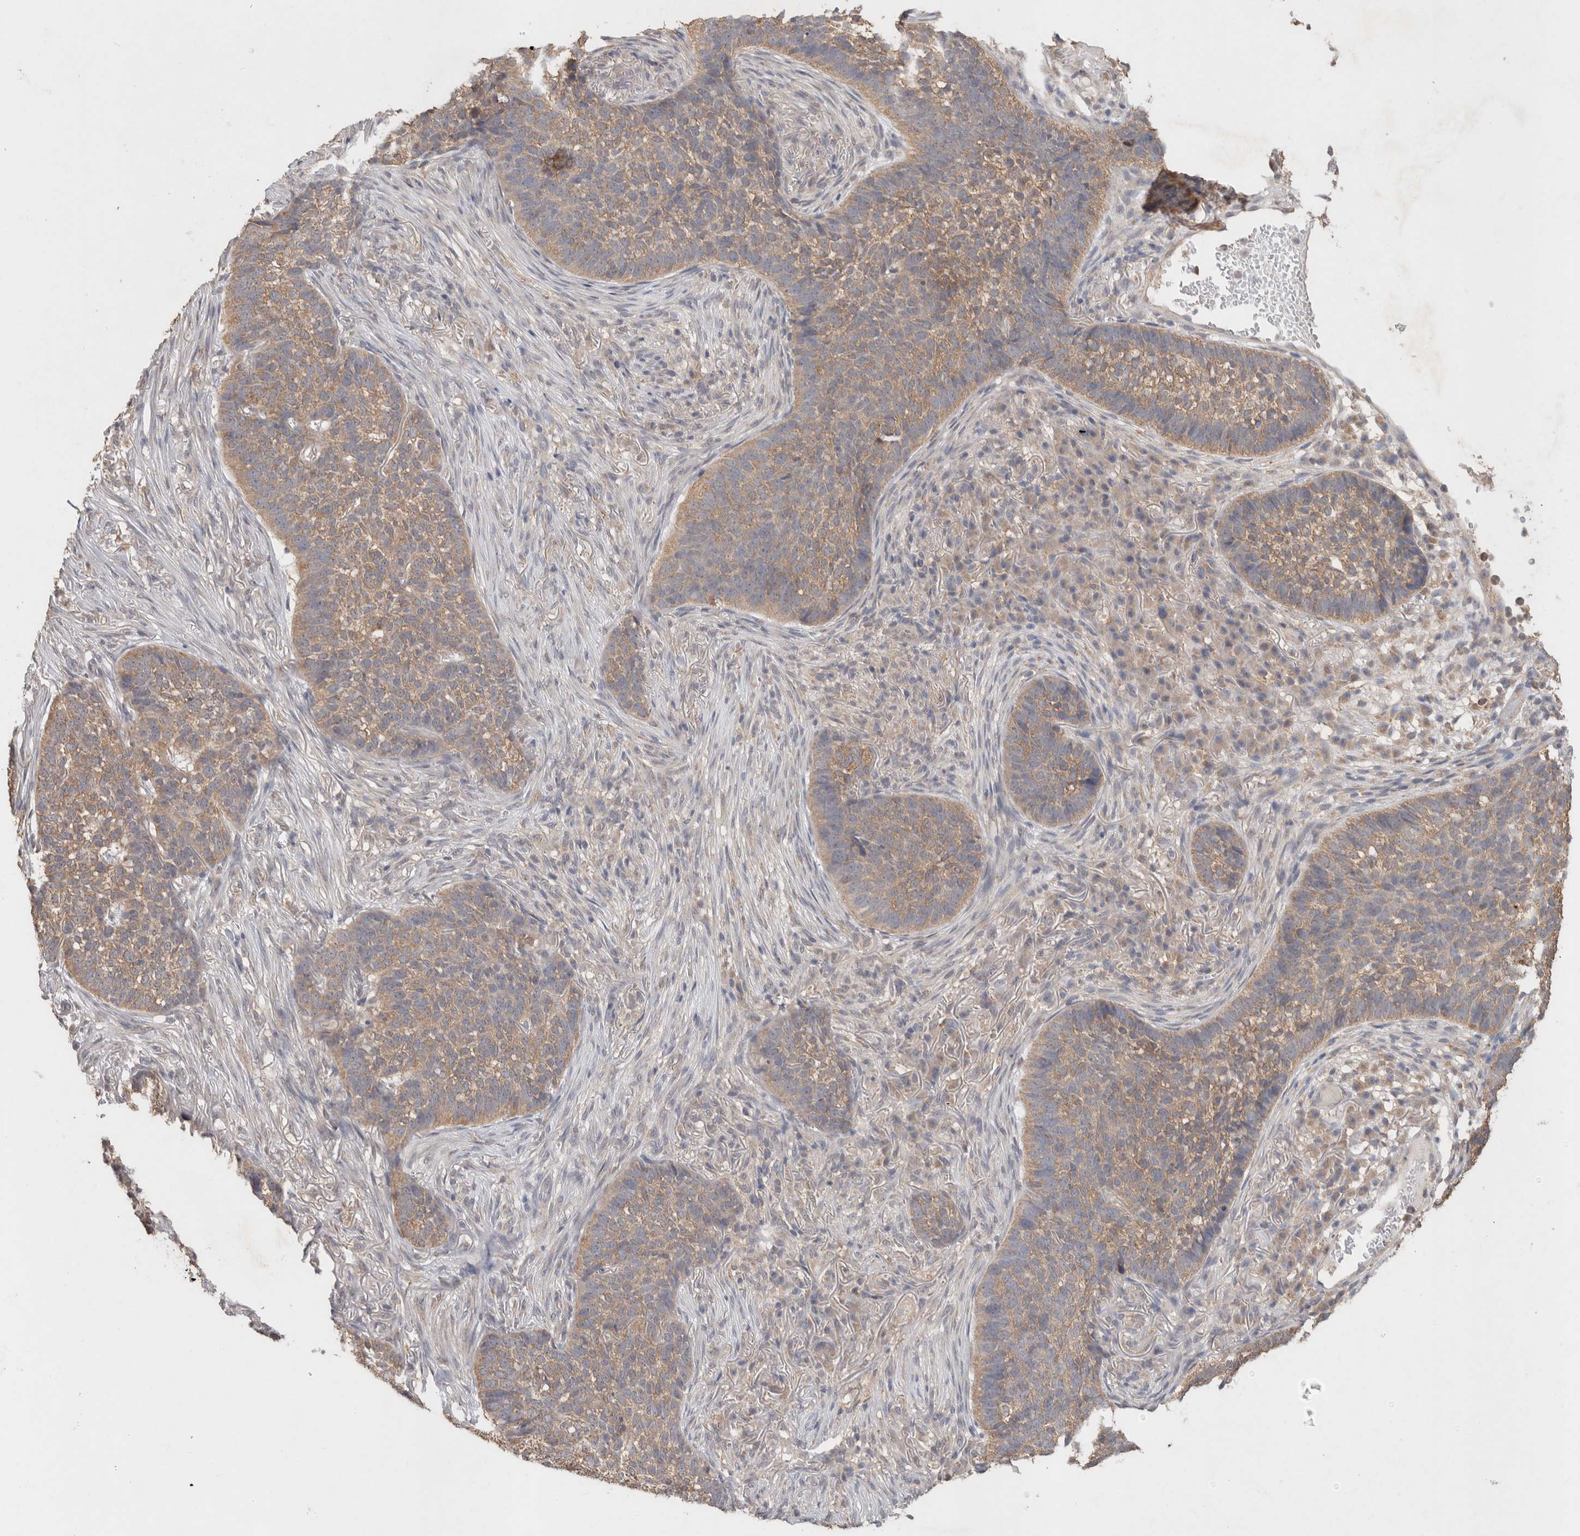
{"staining": {"intensity": "moderate", "quantity": ">75%", "location": "cytoplasmic/membranous"}, "tissue": "skin cancer", "cell_type": "Tumor cells", "image_type": "cancer", "snomed": [{"axis": "morphology", "description": "Basal cell carcinoma"}, {"axis": "topography", "description": "Skin"}], "caption": "A photomicrograph showing moderate cytoplasmic/membranous positivity in about >75% of tumor cells in skin cancer (basal cell carcinoma), as visualized by brown immunohistochemical staining.", "gene": "RAB14", "patient": {"sex": "male", "age": 85}}